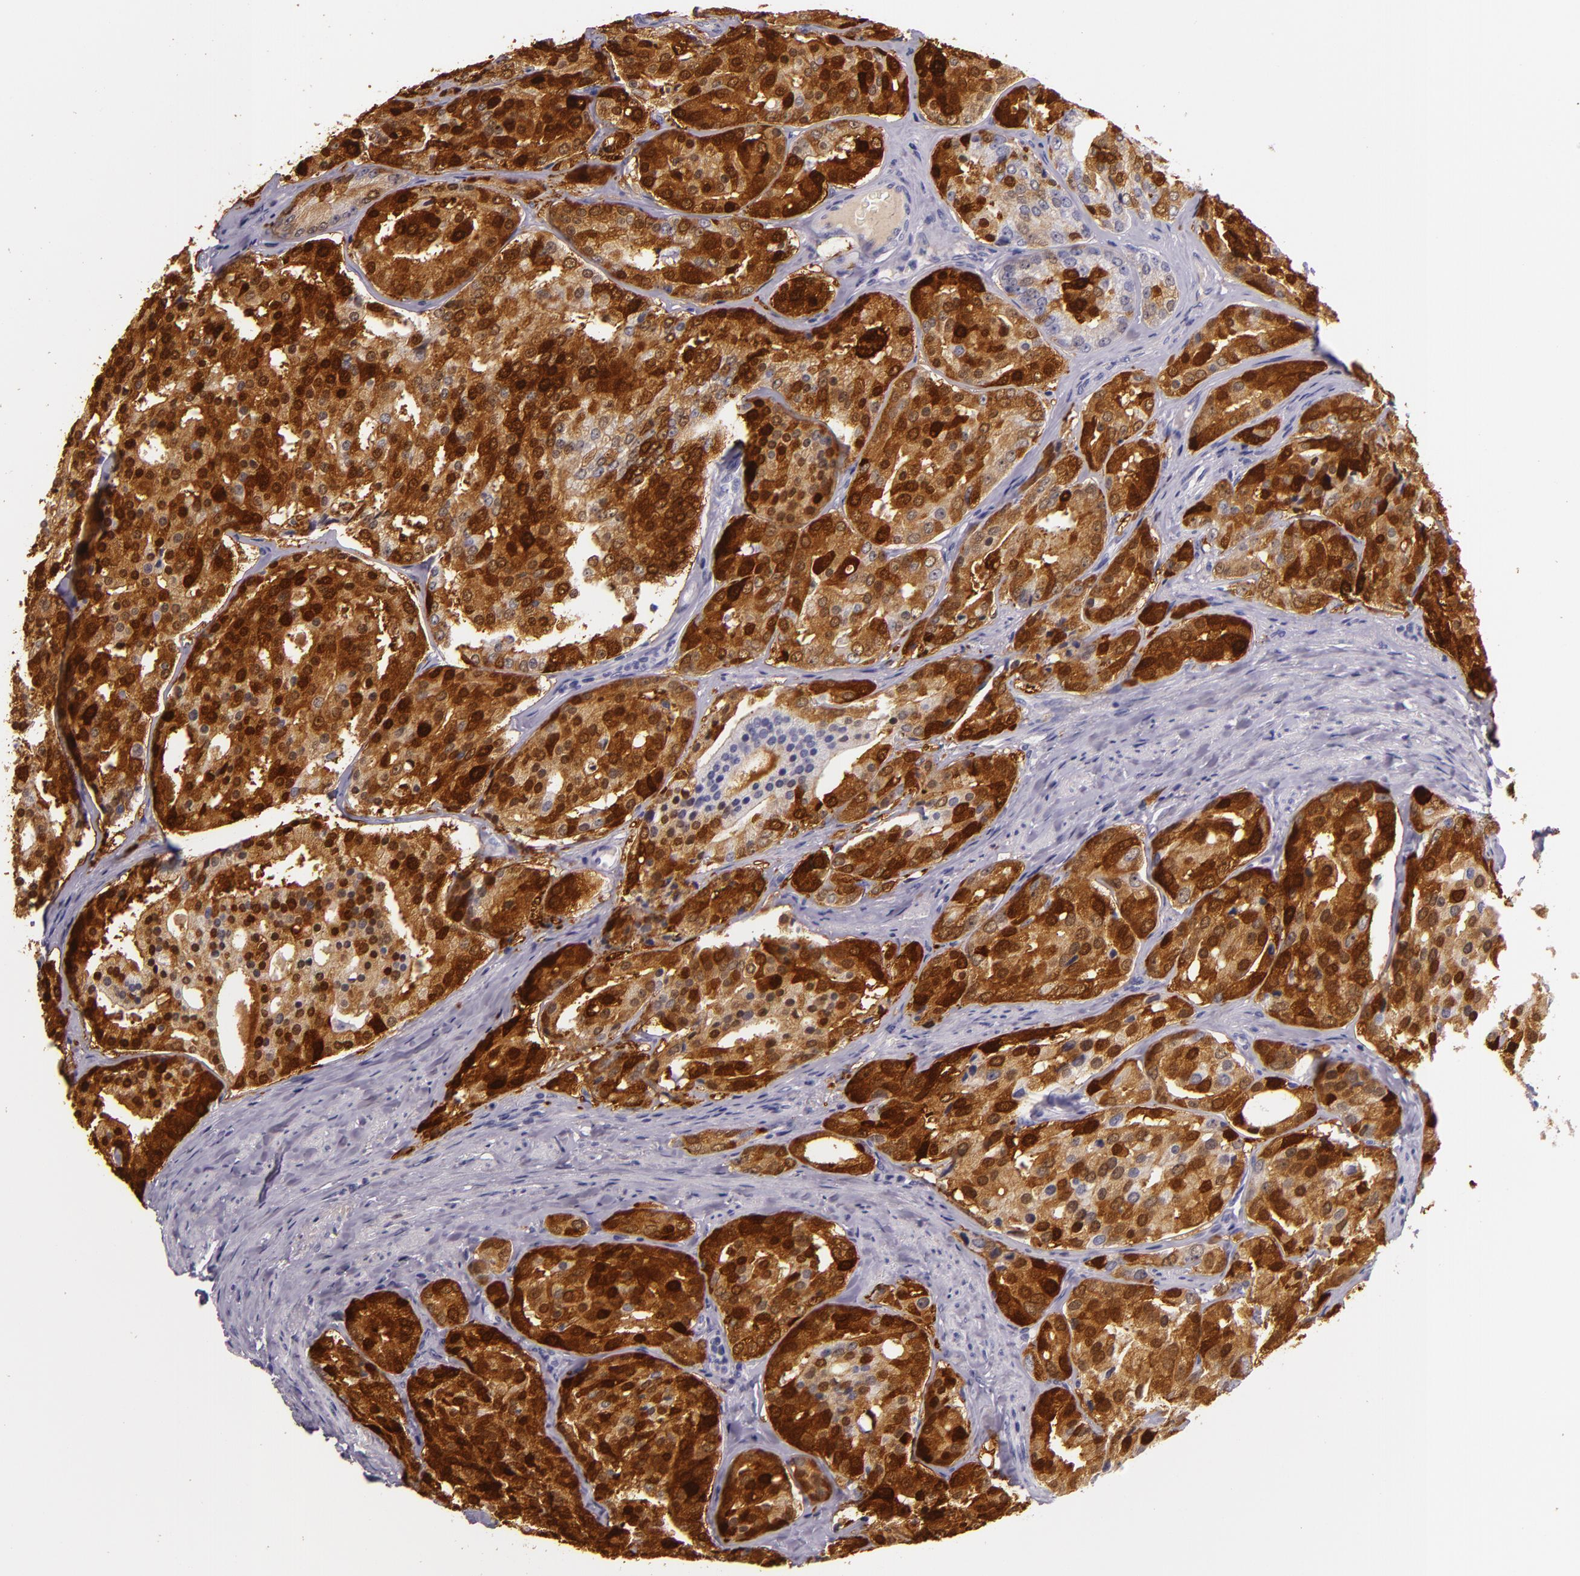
{"staining": {"intensity": "strong", "quantity": ">75%", "location": "cytoplasmic/membranous,nuclear"}, "tissue": "prostate cancer", "cell_type": "Tumor cells", "image_type": "cancer", "snomed": [{"axis": "morphology", "description": "Adenocarcinoma, High grade"}, {"axis": "topography", "description": "Prostate"}], "caption": "DAB immunohistochemical staining of adenocarcinoma (high-grade) (prostate) demonstrates strong cytoplasmic/membranous and nuclear protein staining in about >75% of tumor cells. Immunohistochemistry (ihc) stains the protein in brown and the nuclei are stained blue.", "gene": "MT1A", "patient": {"sex": "male", "age": 64}}